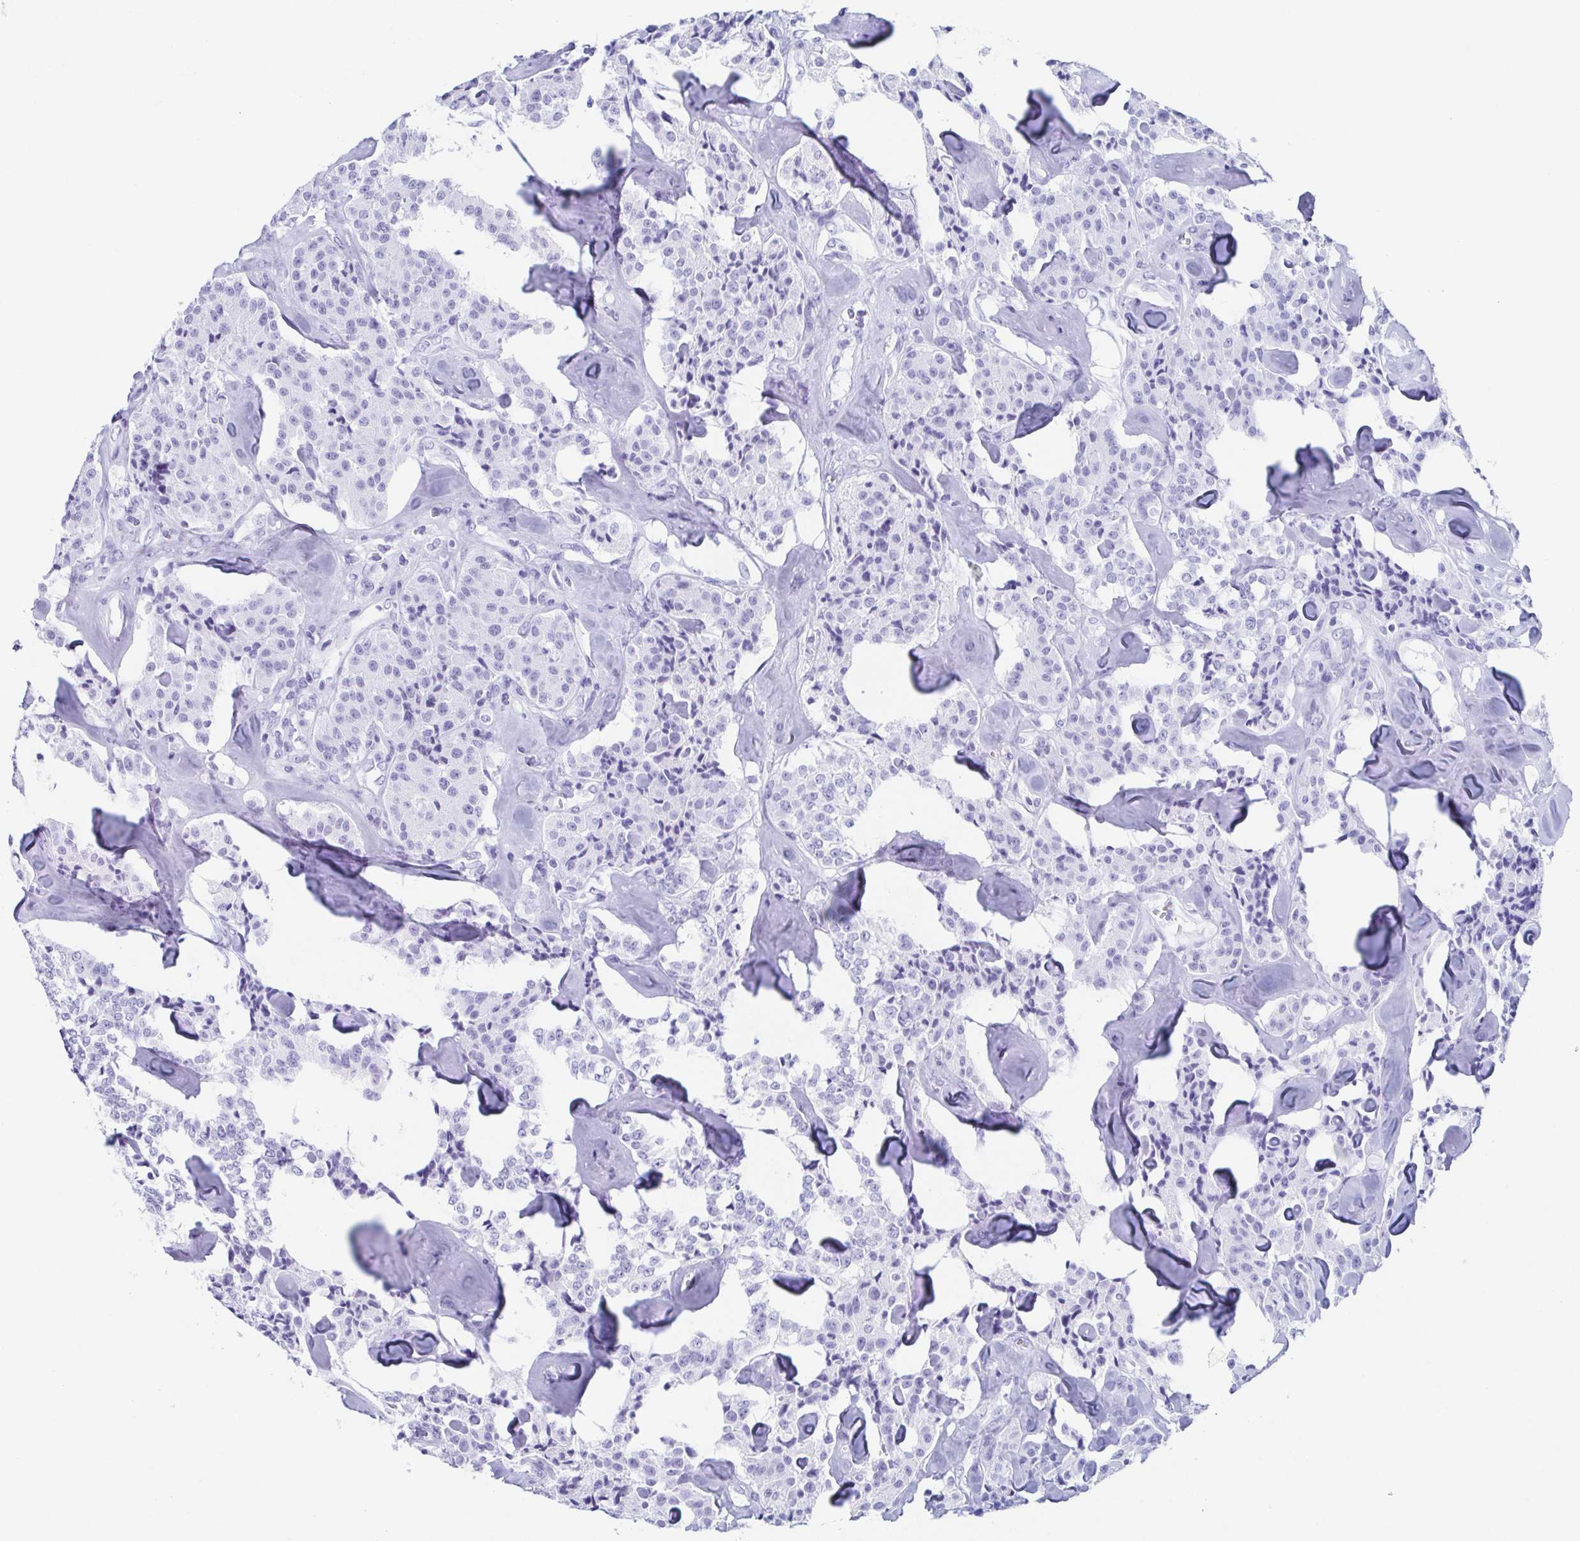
{"staining": {"intensity": "negative", "quantity": "none", "location": "none"}, "tissue": "carcinoid", "cell_type": "Tumor cells", "image_type": "cancer", "snomed": [{"axis": "morphology", "description": "Carcinoid, malignant, NOS"}, {"axis": "topography", "description": "Pancreas"}], "caption": "There is no significant staining in tumor cells of malignant carcinoid.", "gene": "LYRM2", "patient": {"sex": "male", "age": 41}}